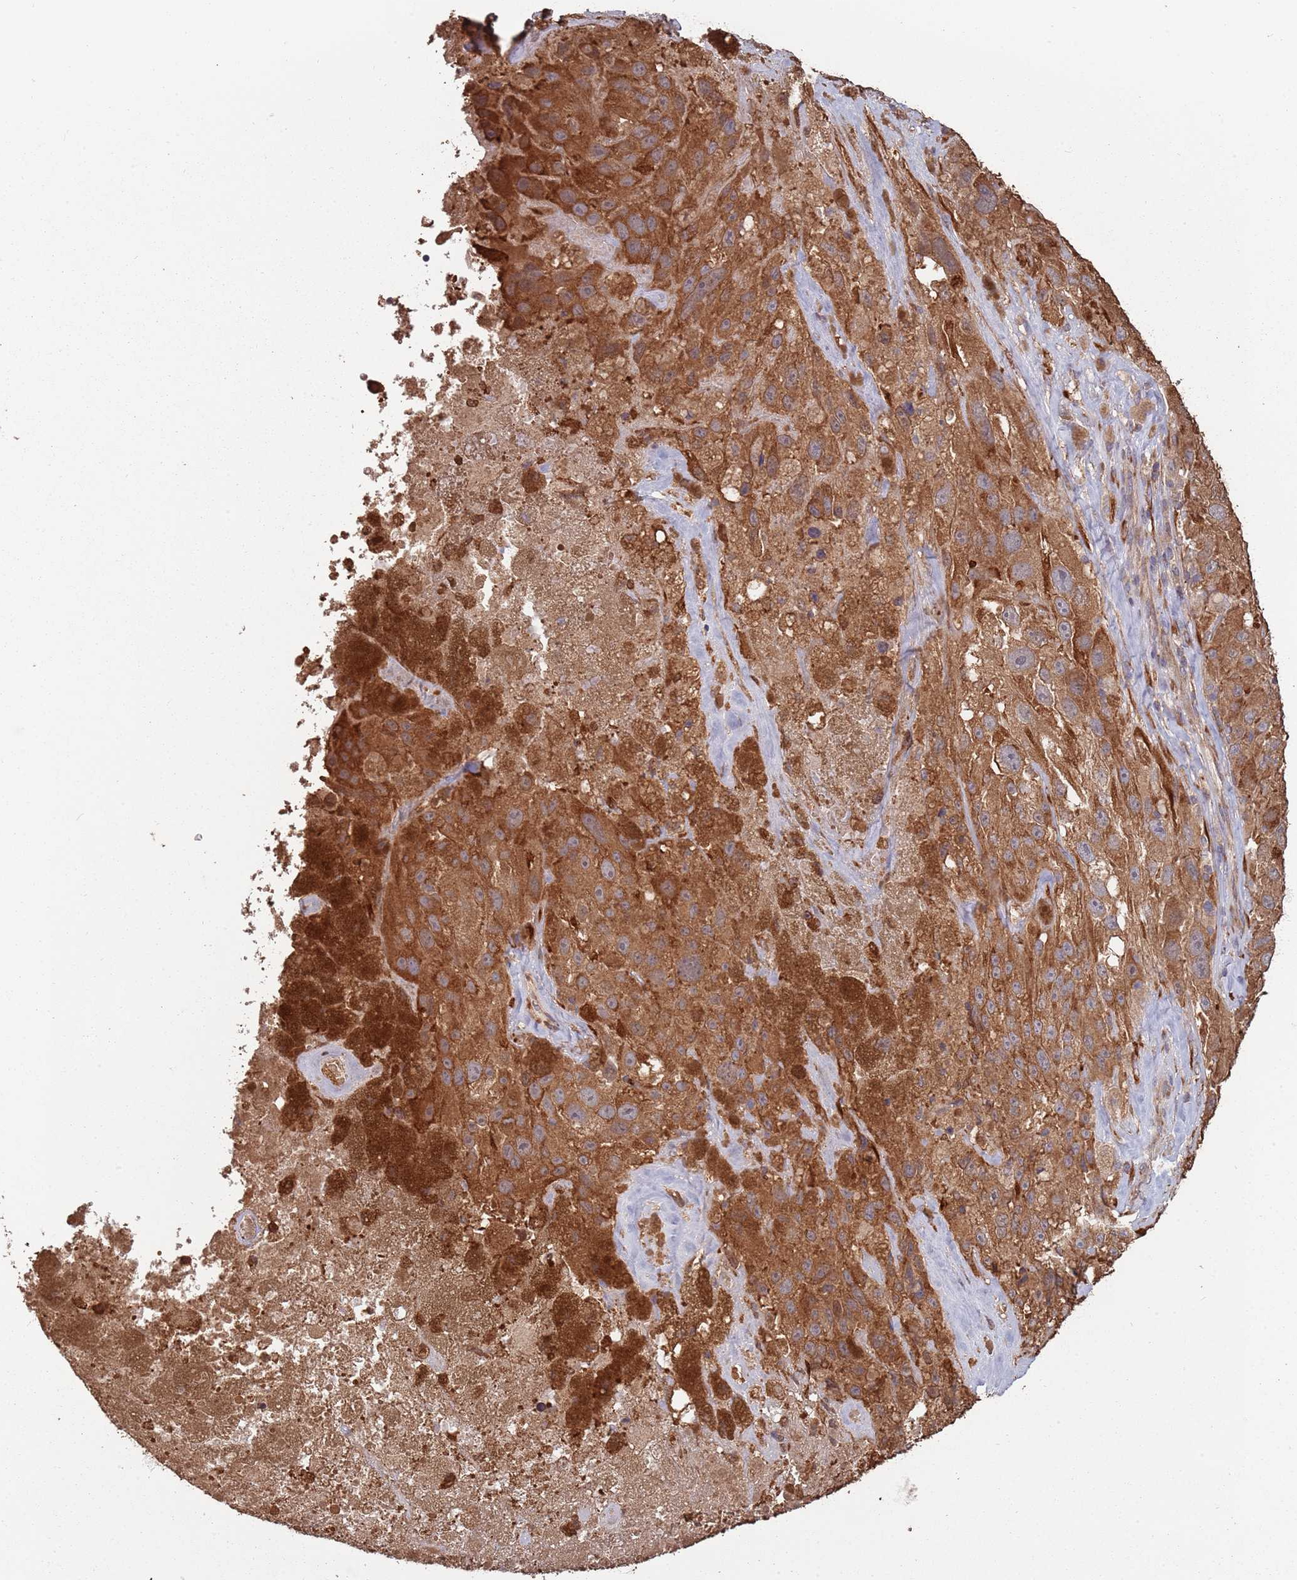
{"staining": {"intensity": "moderate", "quantity": ">75%", "location": "cytoplasmic/membranous"}, "tissue": "melanoma", "cell_type": "Tumor cells", "image_type": "cancer", "snomed": [{"axis": "morphology", "description": "Malignant melanoma, Metastatic site"}, {"axis": "topography", "description": "Lymph node"}], "caption": "Immunohistochemistry staining of melanoma, which exhibits medium levels of moderate cytoplasmic/membranous positivity in approximately >75% of tumor cells indicating moderate cytoplasmic/membranous protein expression. The staining was performed using DAB (brown) for protein detection and nuclei were counterstained in hematoxylin (blue).", "gene": "COG4", "patient": {"sex": "male", "age": 62}}